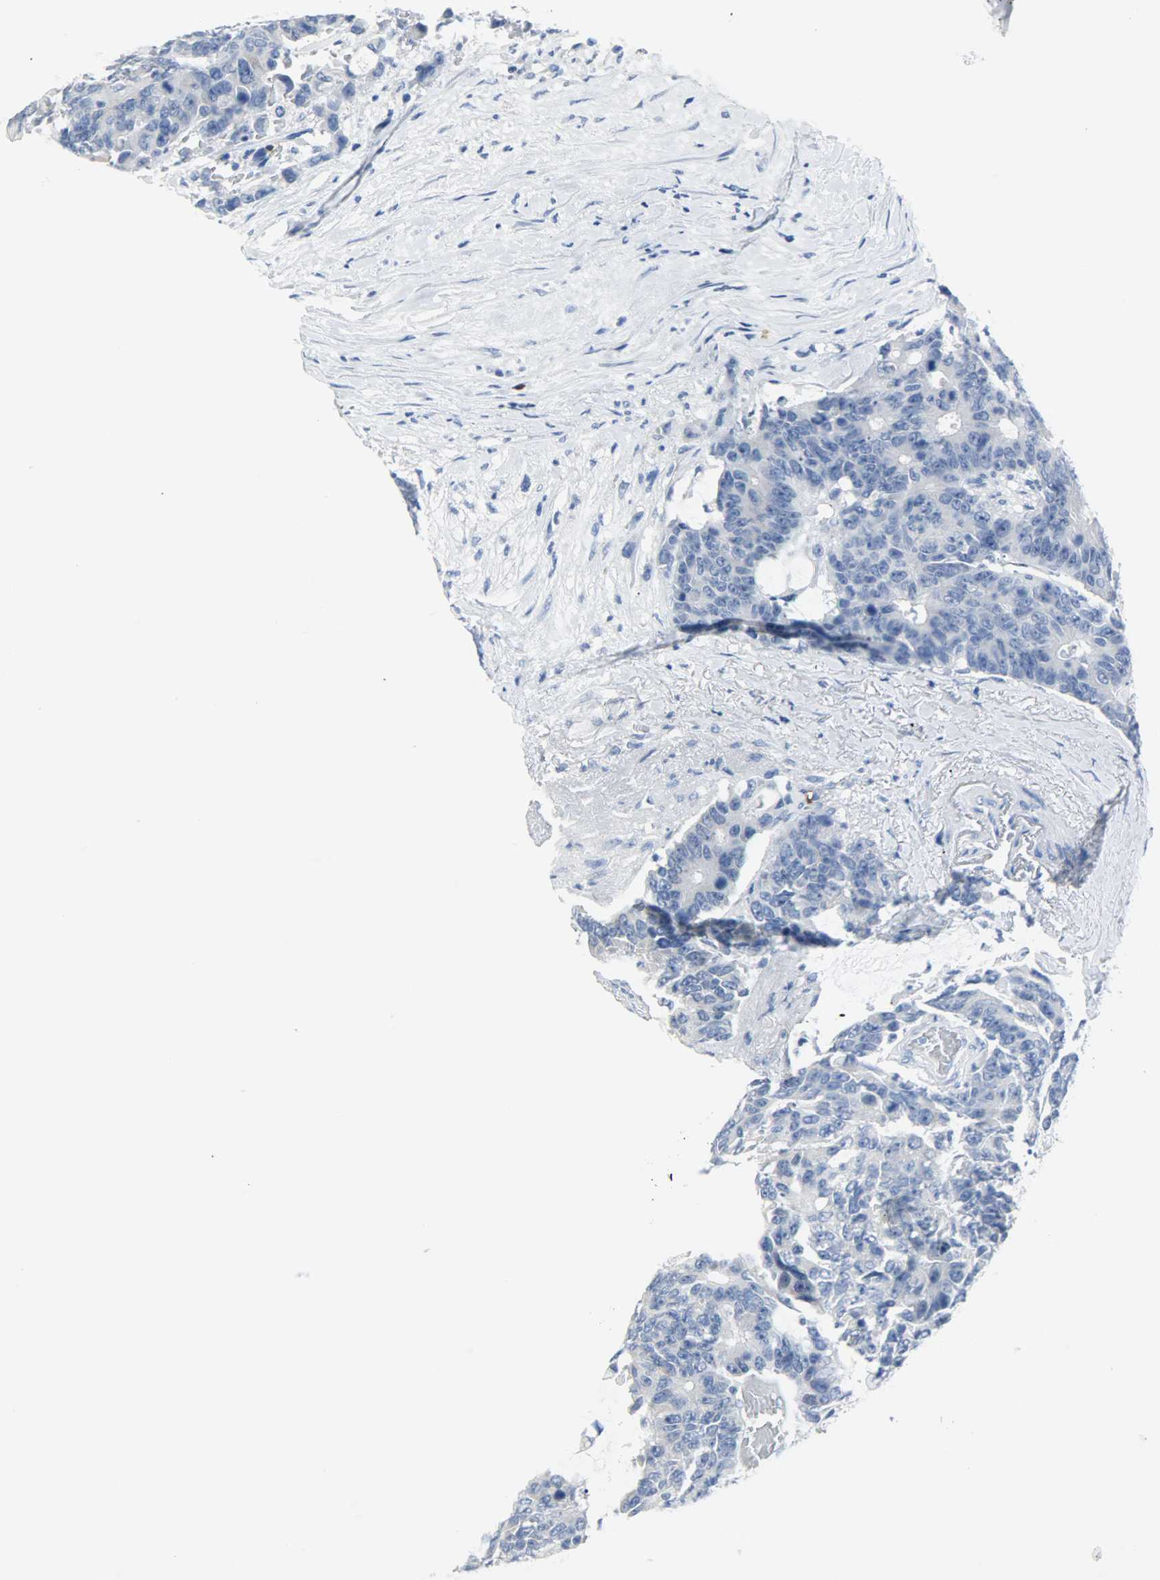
{"staining": {"intensity": "negative", "quantity": "none", "location": "none"}, "tissue": "colorectal cancer", "cell_type": "Tumor cells", "image_type": "cancer", "snomed": [{"axis": "morphology", "description": "Adenocarcinoma, NOS"}, {"axis": "topography", "description": "Colon"}], "caption": "There is no significant positivity in tumor cells of colorectal cancer.", "gene": "CEBPE", "patient": {"sex": "female", "age": 86}}